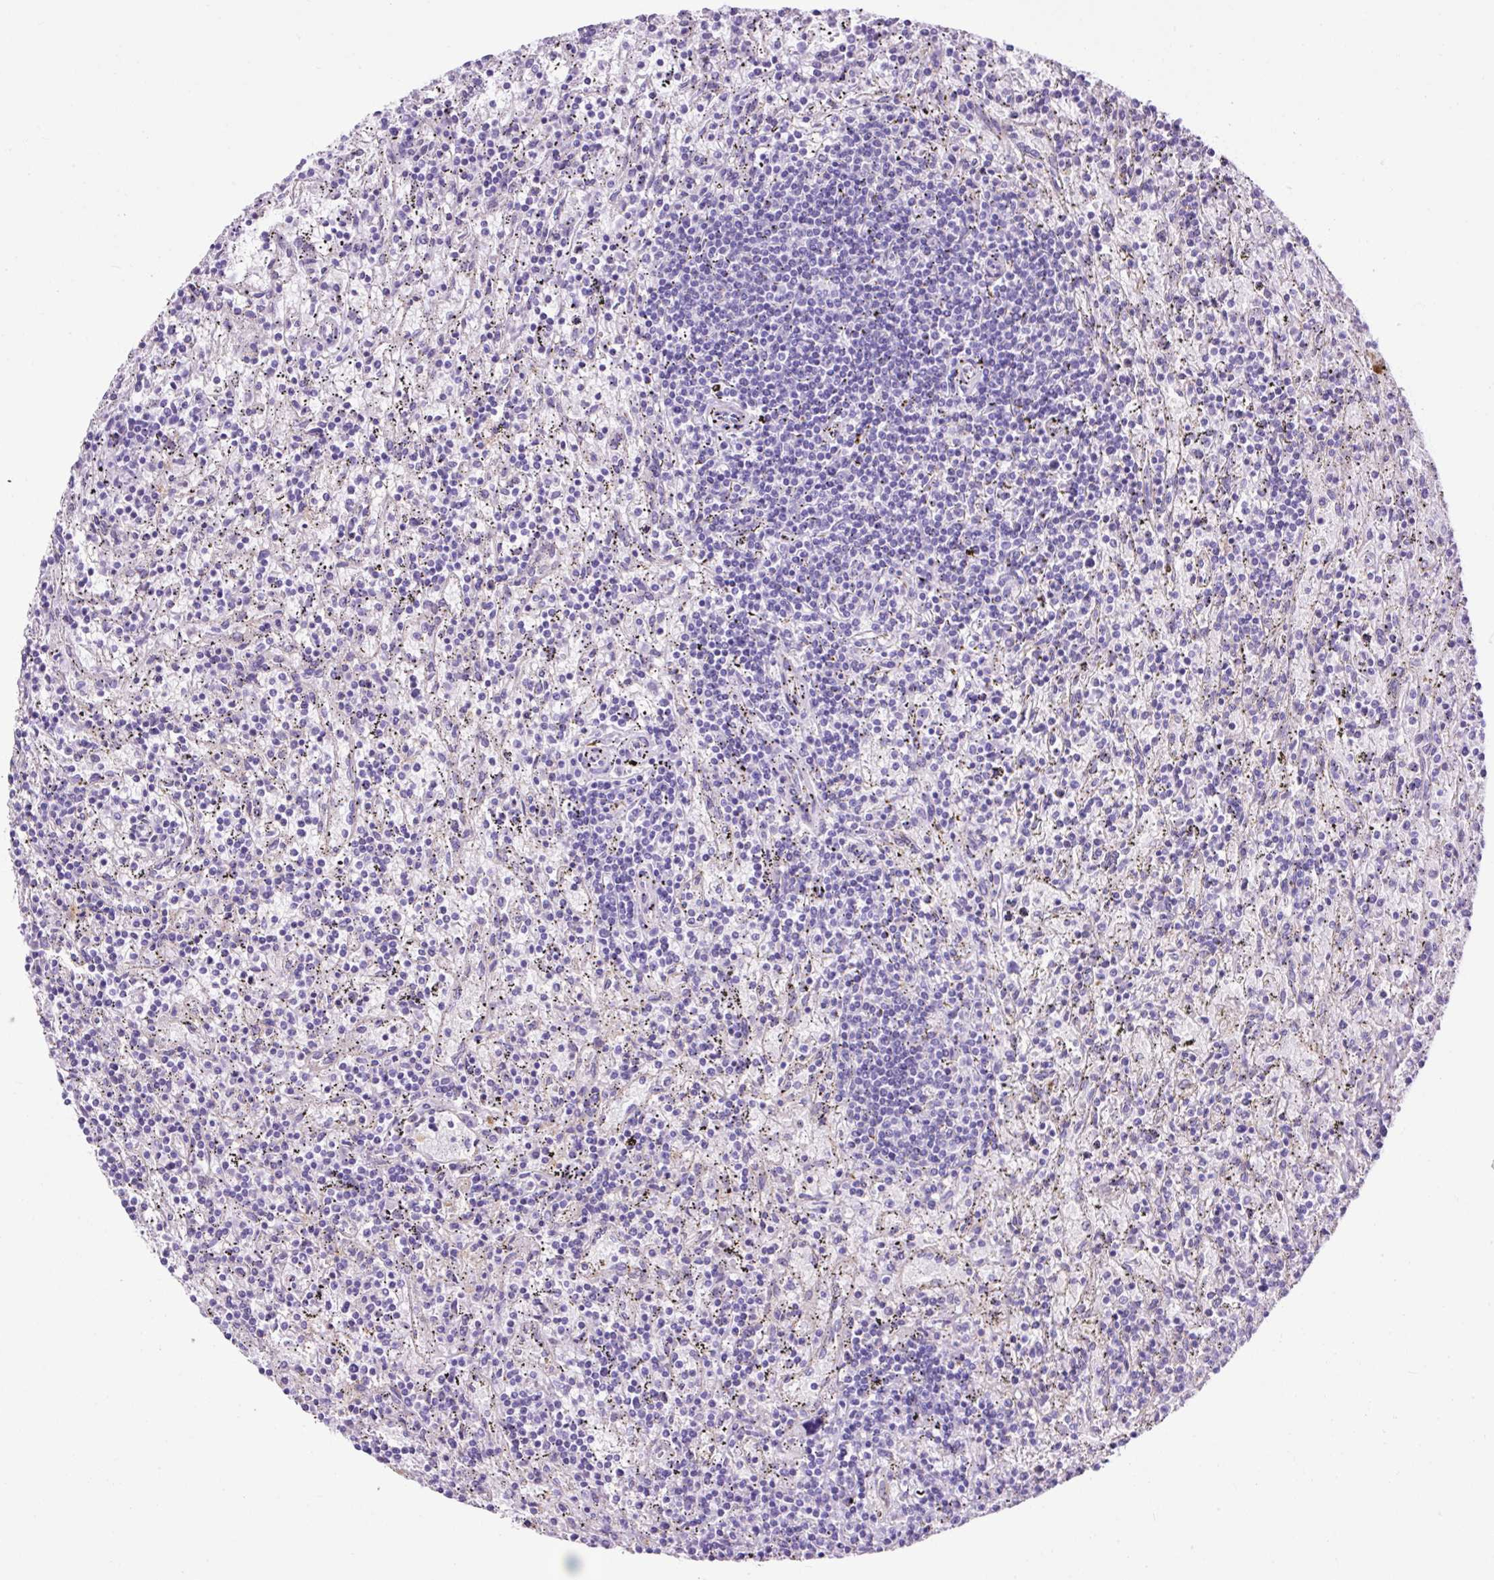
{"staining": {"intensity": "negative", "quantity": "none", "location": "none"}, "tissue": "lymphoma", "cell_type": "Tumor cells", "image_type": "cancer", "snomed": [{"axis": "morphology", "description": "Malignant lymphoma, non-Hodgkin's type, Low grade"}, {"axis": "topography", "description": "Spleen"}], "caption": "IHC histopathology image of neoplastic tissue: human lymphoma stained with DAB (3,3'-diaminobenzidine) reveals no significant protein staining in tumor cells.", "gene": "KRT12", "patient": {"sex": "male", "age": 76}}